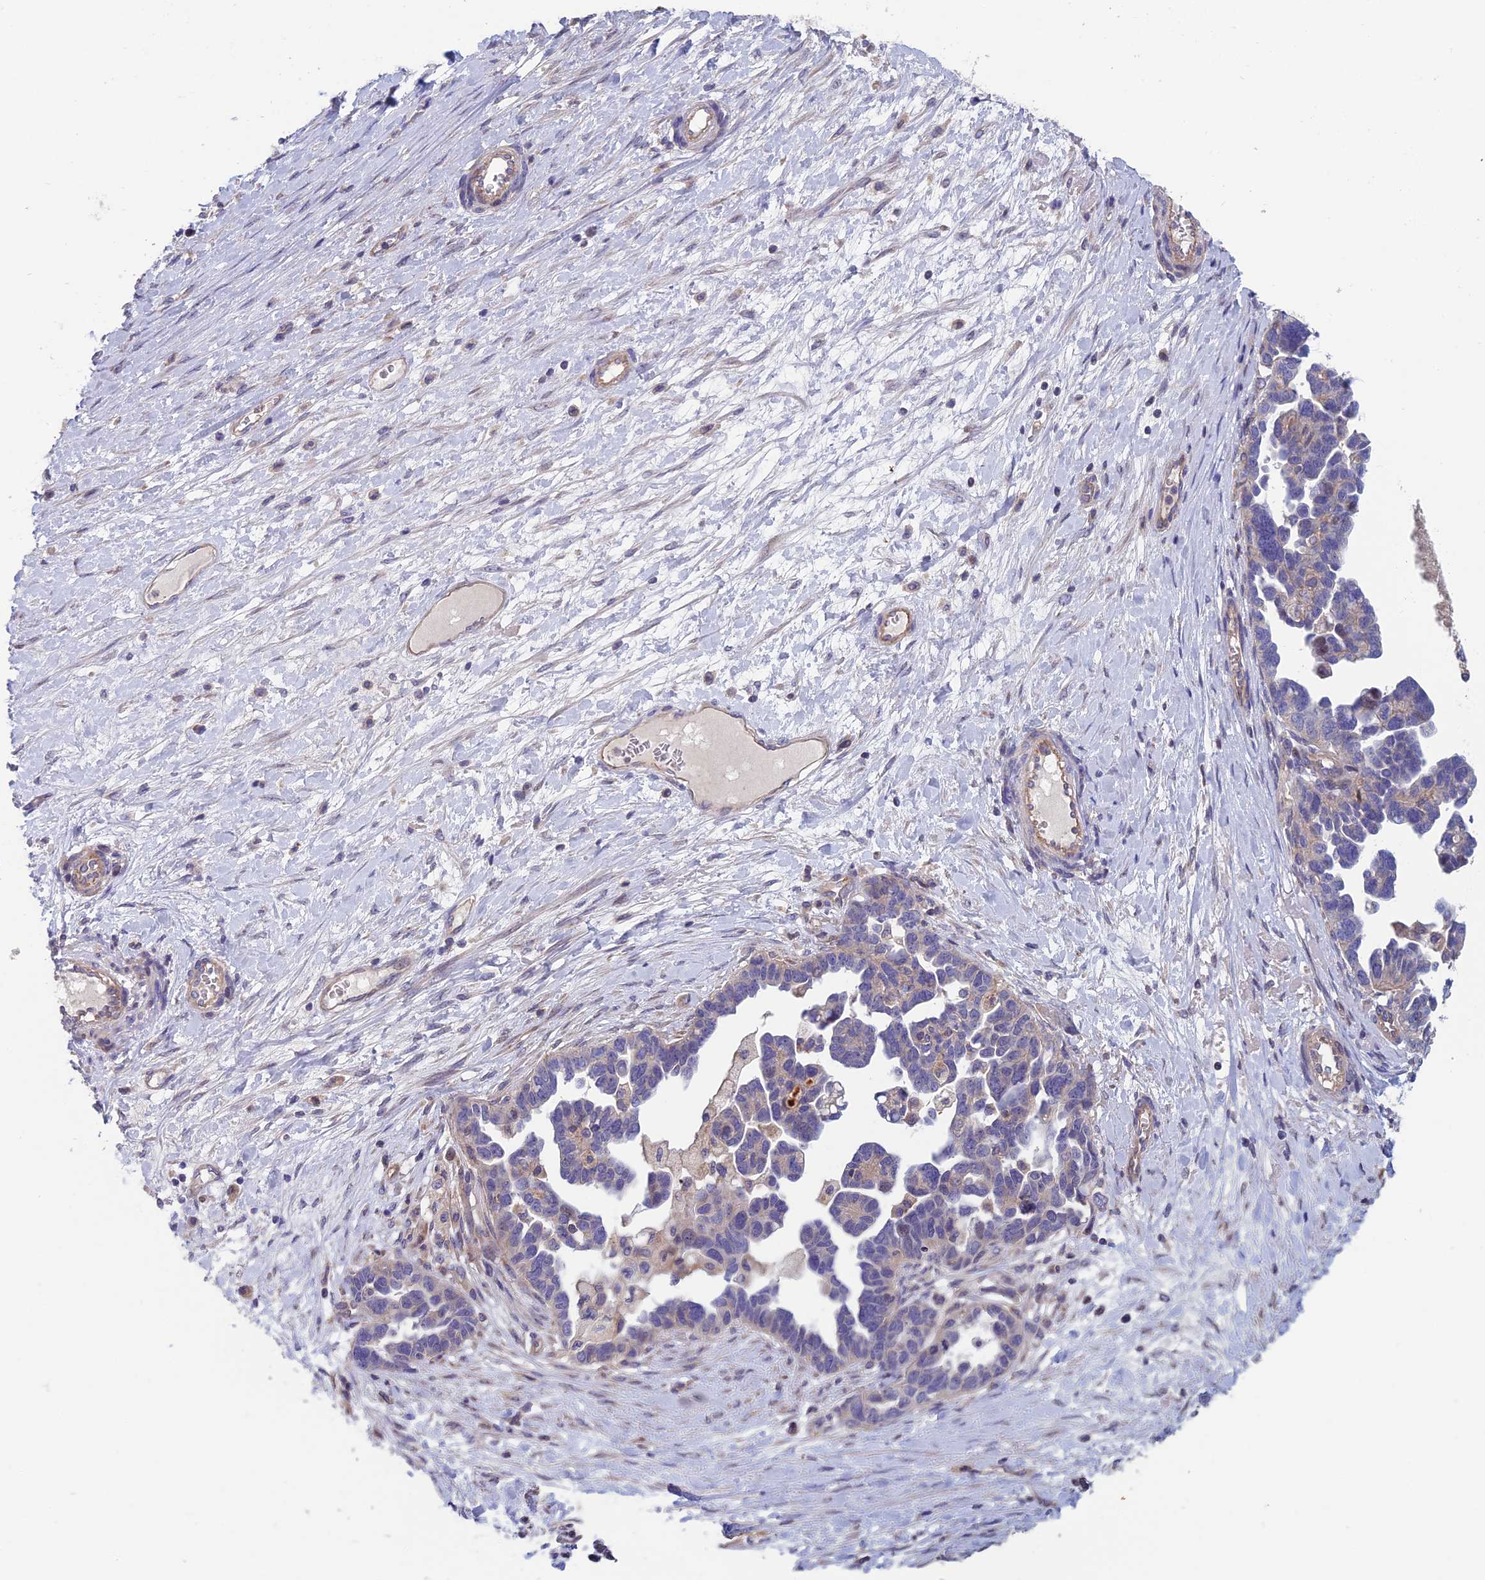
{"staining": {"intensity": "negative", "quantity": "none", "location": "none"}, "tissue": "ovarian cancer", "cell_type": "Tumor cells", "image_type": "cancer", "snomed": [{"axis": "morphology", "description": "Cystadenocarcinoma, serous, NOS"}, {"axis": "topography", "description": "Ovary"}], "caption": "Immunohistochemistry image of neoplastic tissue: human serous cystadenocarcinoma (ovarian) stained with DAB exhibits no significant protein staining in tumor cells.", "gene": "USP37", "patient": {"sex": "female", "age": 54}}